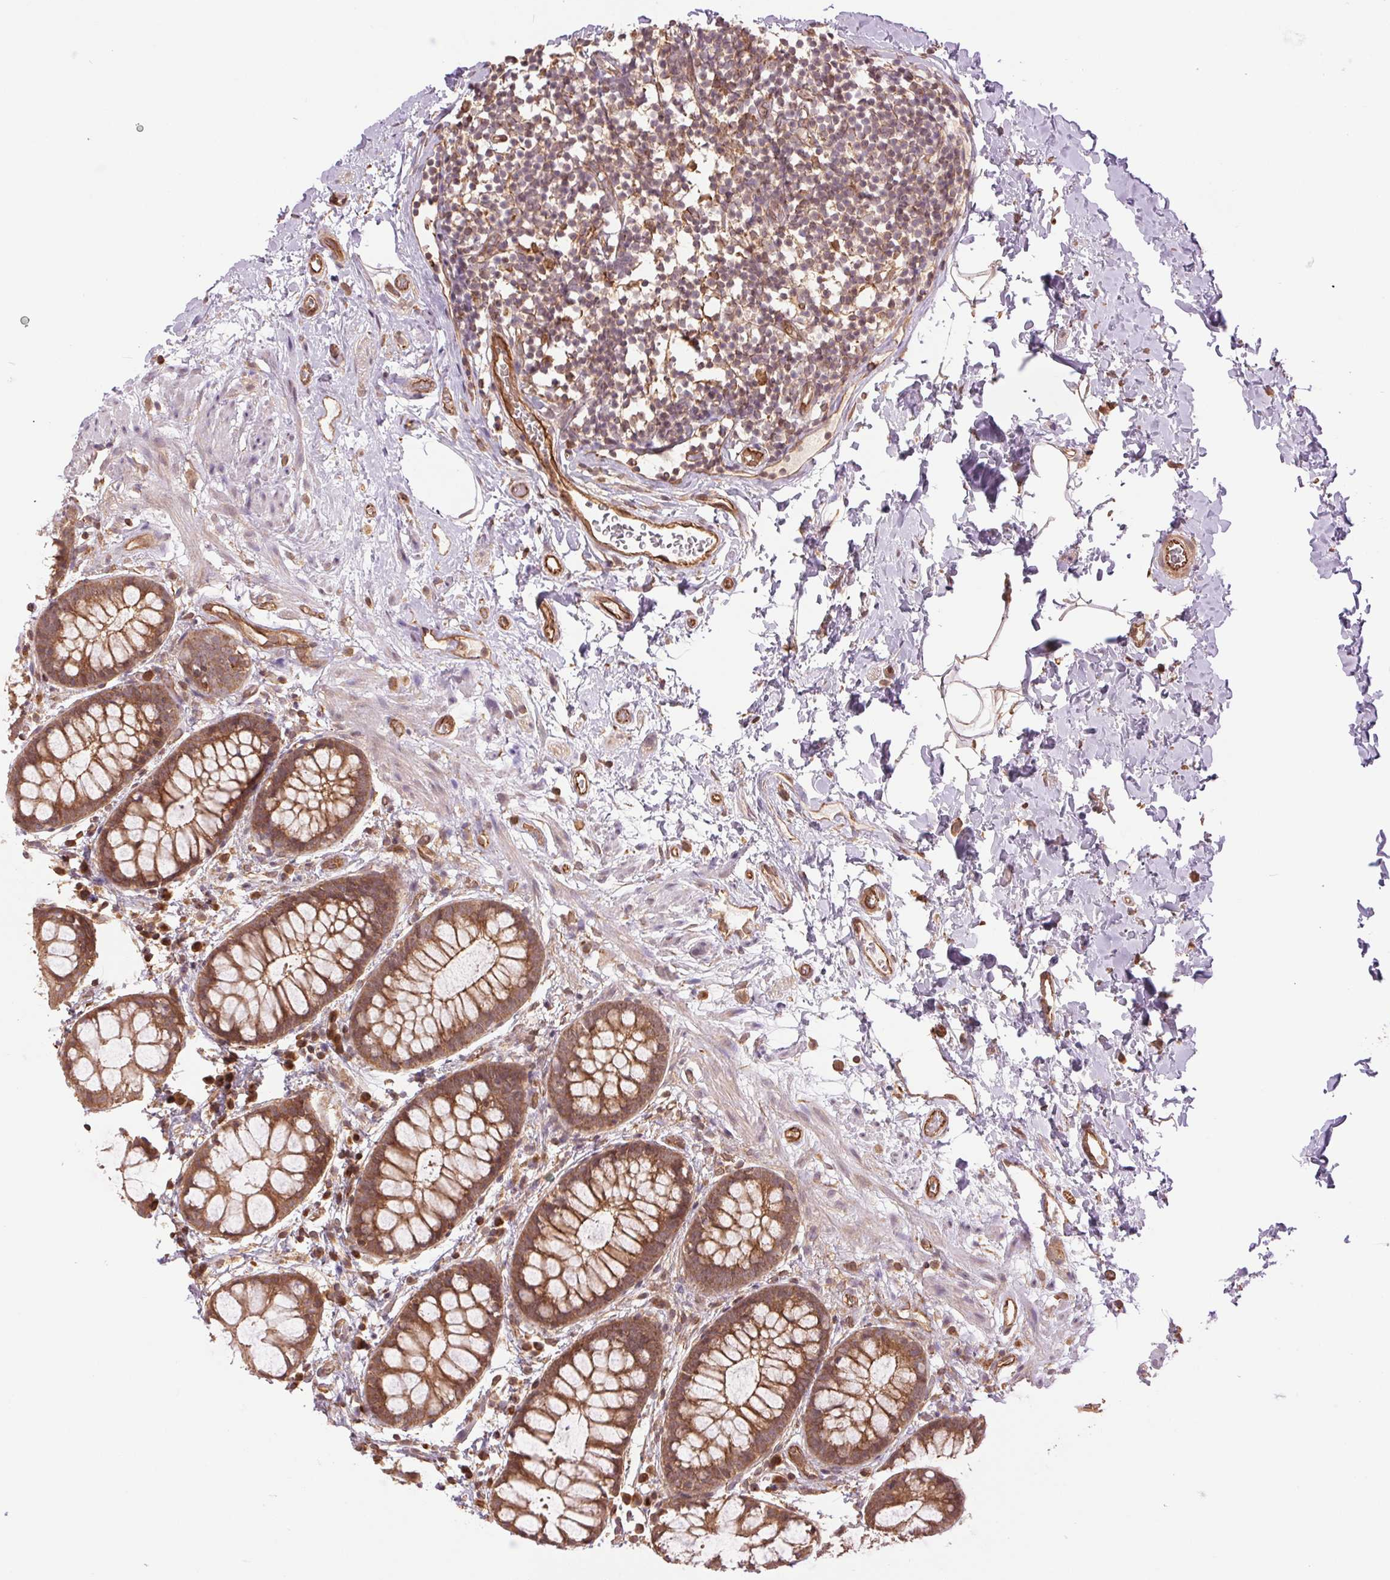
{"staining": {"intensity": "strong", "quantity": ">75%", "location": "cytoplasmic/membranous"}, "tissue": "rectum", "cell_type": "Glandular cells", "image_type": "normal", "snomed": [{"axis": "morphology", "description": "Normal tissue, NOS"}, {"axis": "topography", "description": "Rectum"}], "caption": "Immunohistochemistry (IHC) (DAB) staining of normal rectum shows strong cytoplasmic/membranous protein staining in about >75% of glandular cells.", "gene": "STARD7", "patient": {"sex": "female", "age": 62}}